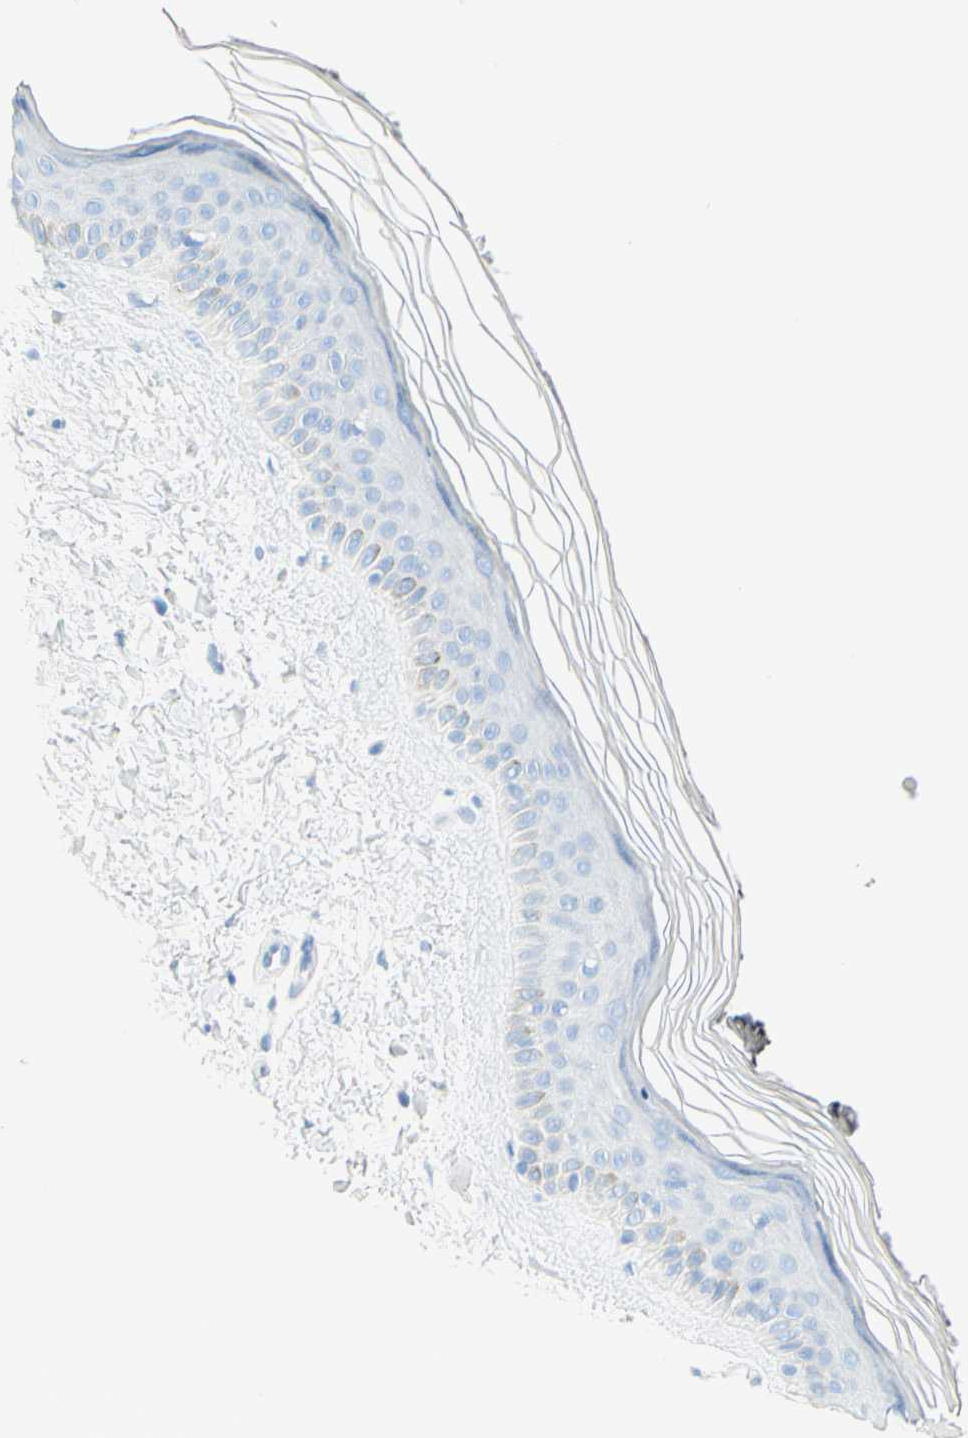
{"staining": {"intensity": "negative", "quantity": "none", "location": "none"}, "tissue": "skin", "cell_type": "Fibroblasts", "image_type": "normal", "snomed": [{"axis": "morphology", "description": "Normal tissue, NOS"}, {"axis": "topography", "description": "Skin"}], "caption": "This is a micrograph of IHC staining of benign skin, which shows no staining in fibroblasts.", "gene": "IL6ST", "patient": {"sex": "female", "age": 19}}